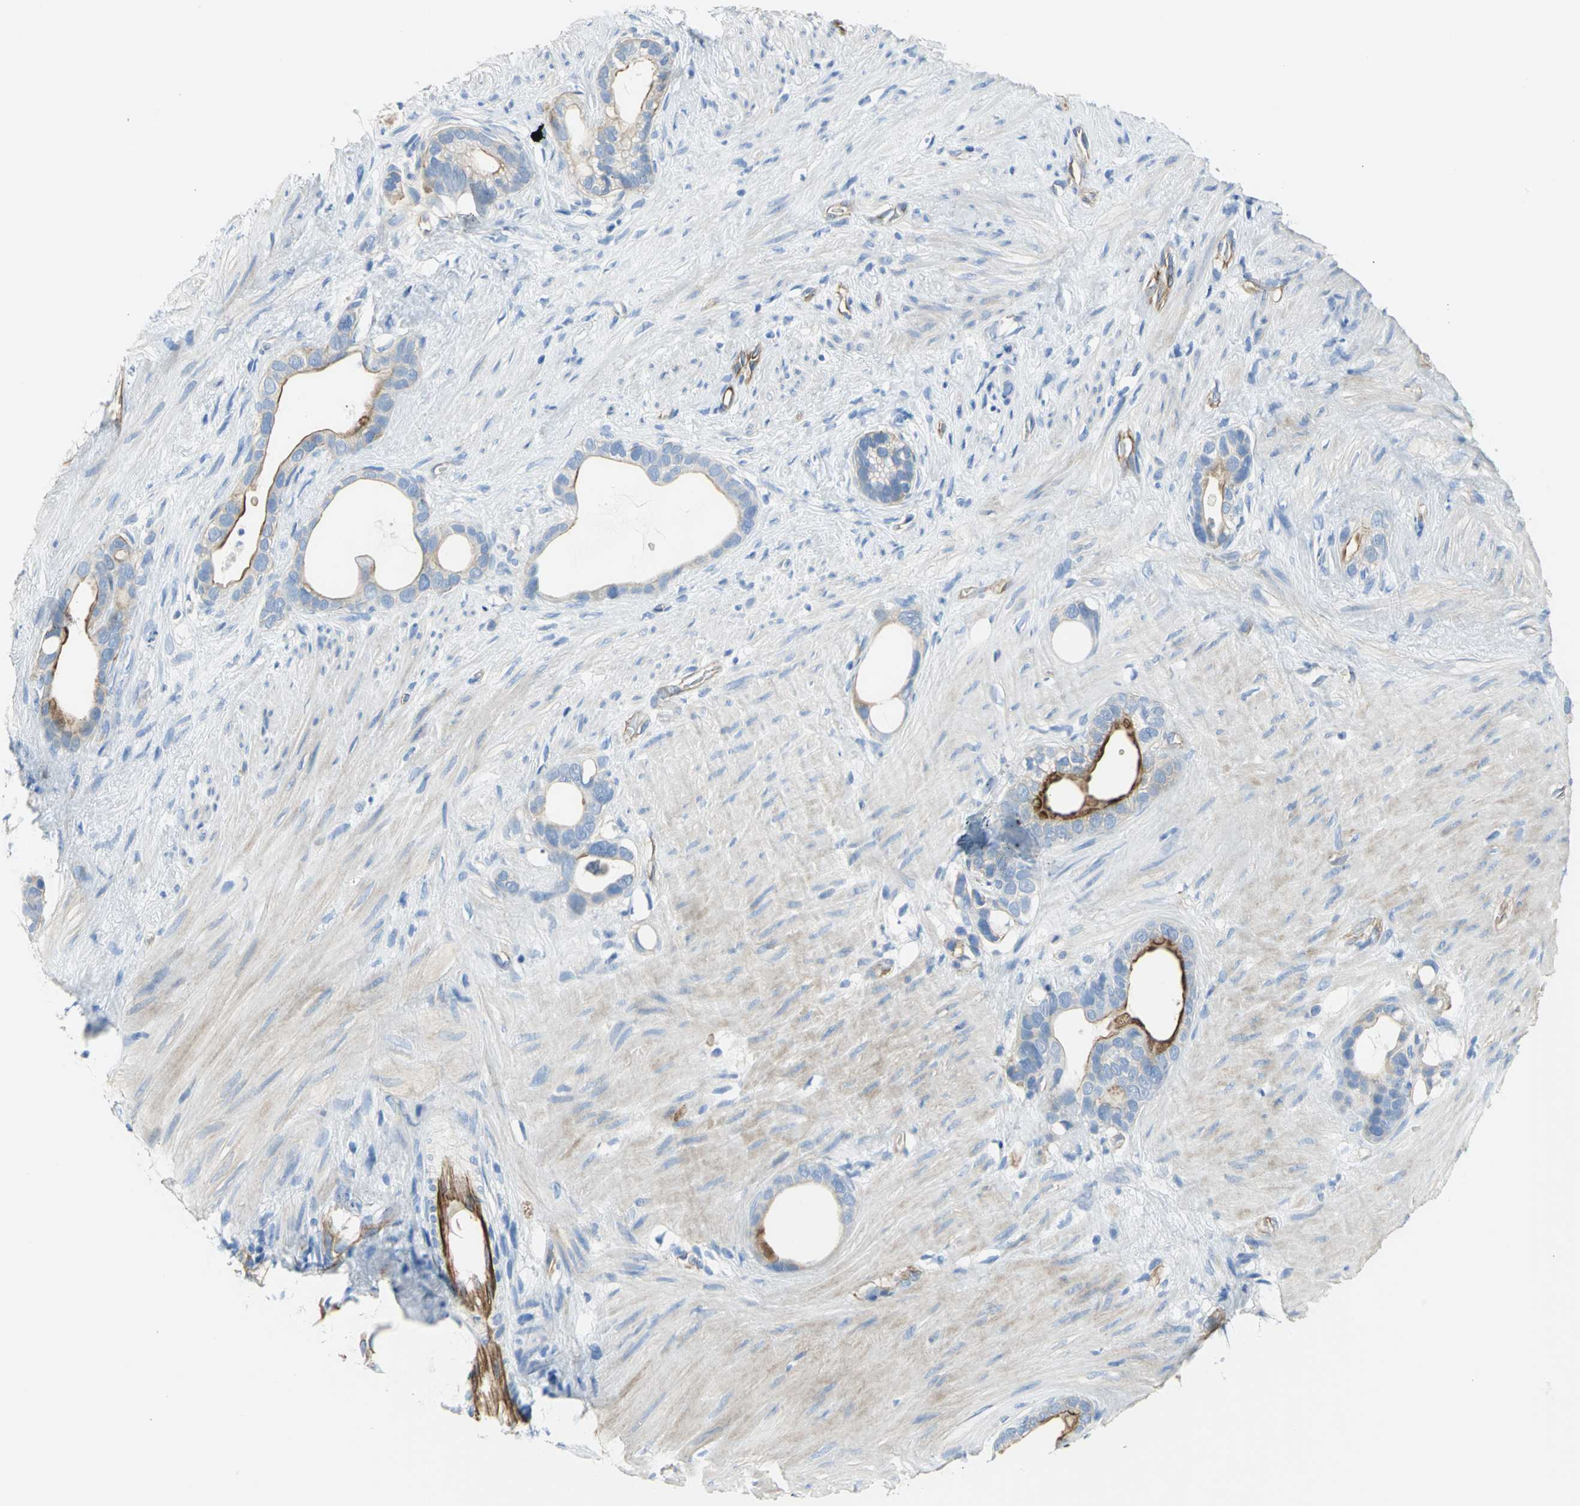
{"staining": {"intensity": "strong", "quantity": "25%-75%", "location": "cytoplasmic/membranous"}, "tissue": "stomach cancer", "cell_type": "Tumor cells", "image_type": "cancer", "snomed": [{"axis": "morphology", "description": "Adenocarcinoma, NOS"}, {"axis": "topography", "description": "Stomach"}], "caption": "Stomach adenocarcinoma stained with a brown dye demonstrates strong cytoplasmic/membranous positive staining in about 25%-75% of tumor cells.", "gene": "FLNB", "patient": {"sex": "female", "age": 75}}